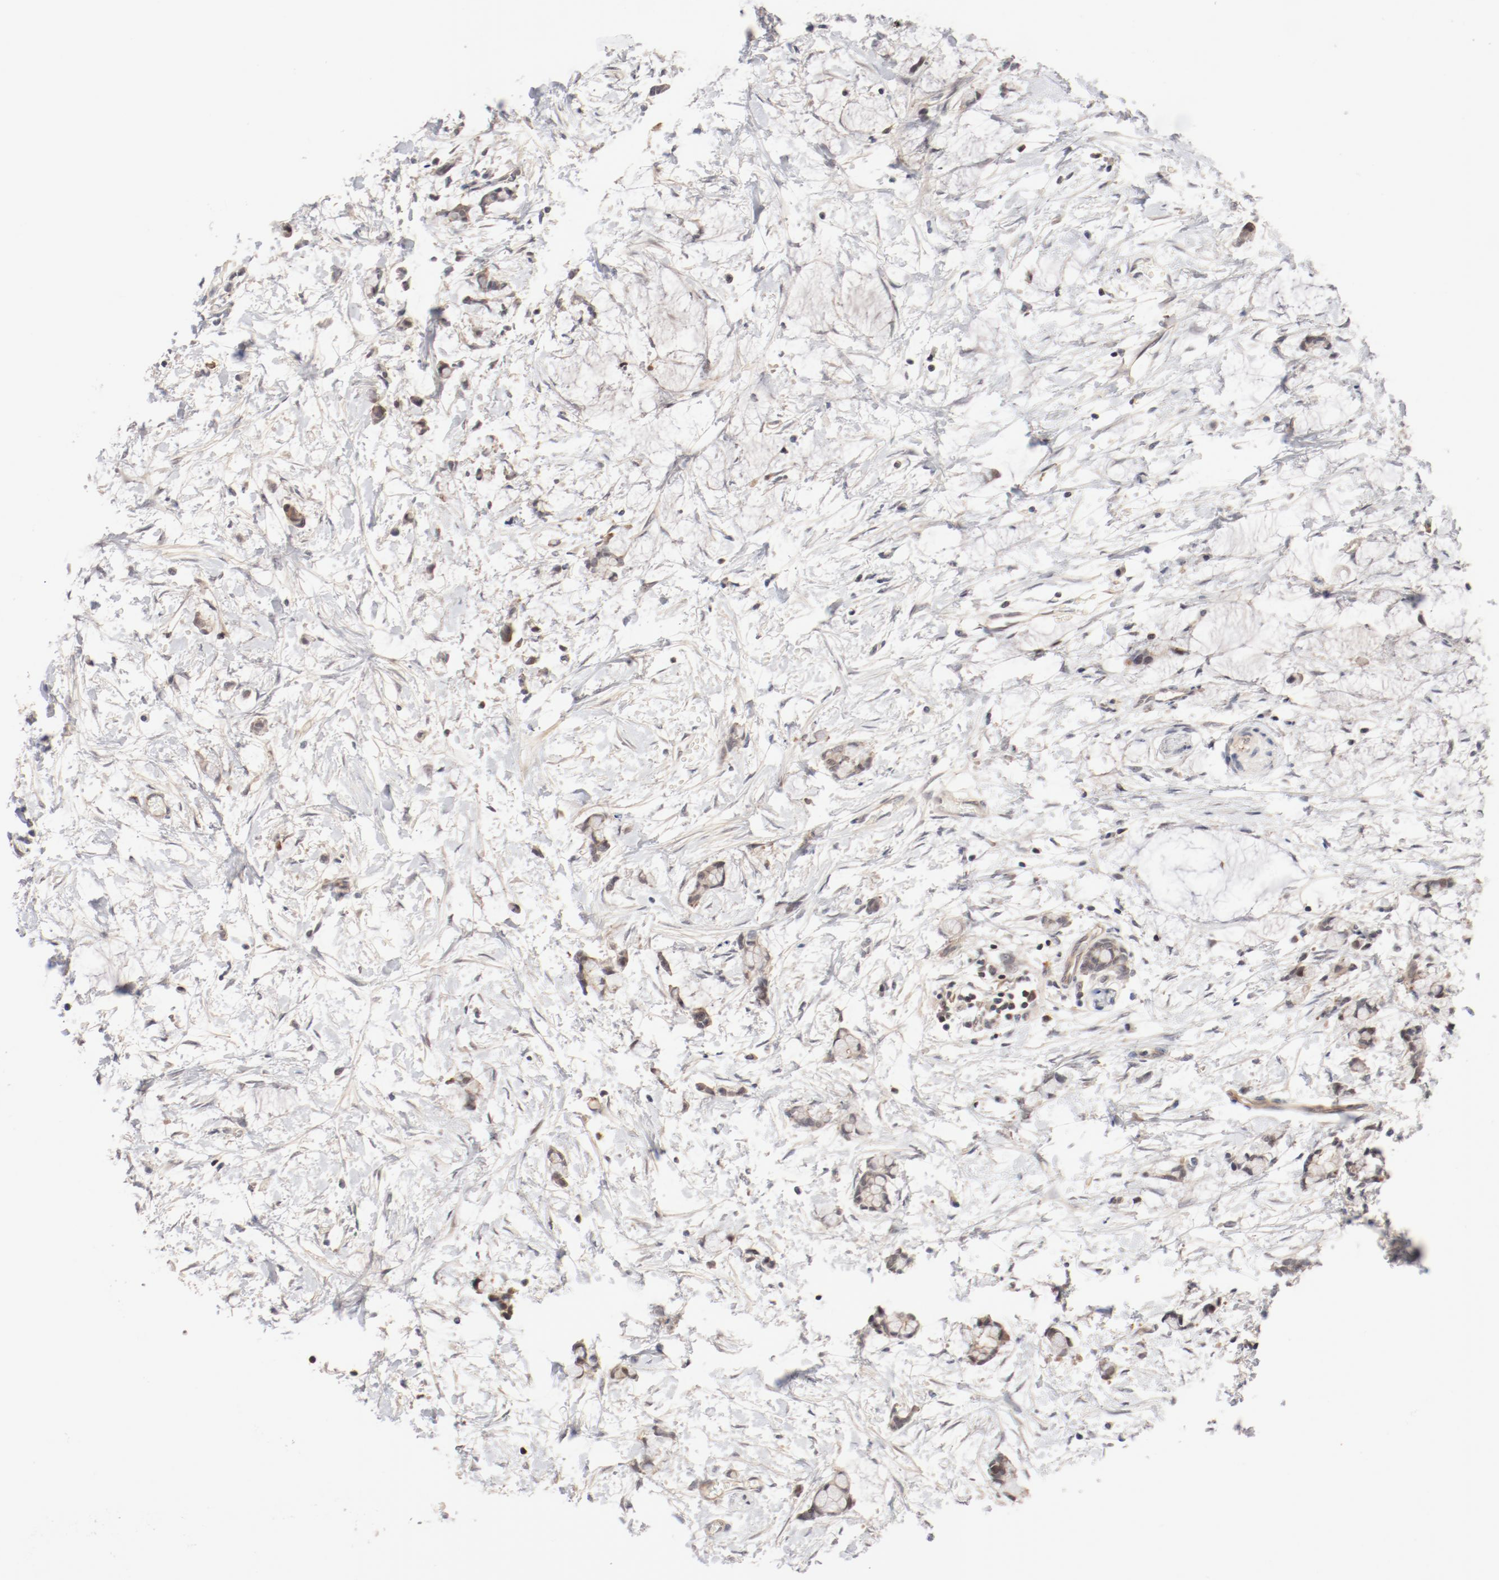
{"staining": {"intensity": "weak", "quantity": "<25%", "location": "cytoplasmic/membranous"}, "tissue": "colorectal cancer", "cell_type": "Tumor cells", "image_type": "cancer", "snomed": [{"axis": "morphology", "description": "Normal tissue, NOS"}, {"axis": "morphology", "description": "Adenocarcinoma, NOS"}, {"axis": "topography", "description": "Colon"}, {"axis": "topography", "description": "Peripheral nerve tissue"}], "caption": "Tumor cells are negative for protein expression in human colorectal adenocarcinoma. (Stains: DAB immunohistochemistry with hematoxylin counter stain, Microscopy: brightfield microscopy at high magnification).", "gene": "ZNF267", "patient": {"sex": "male", "age": 14}}